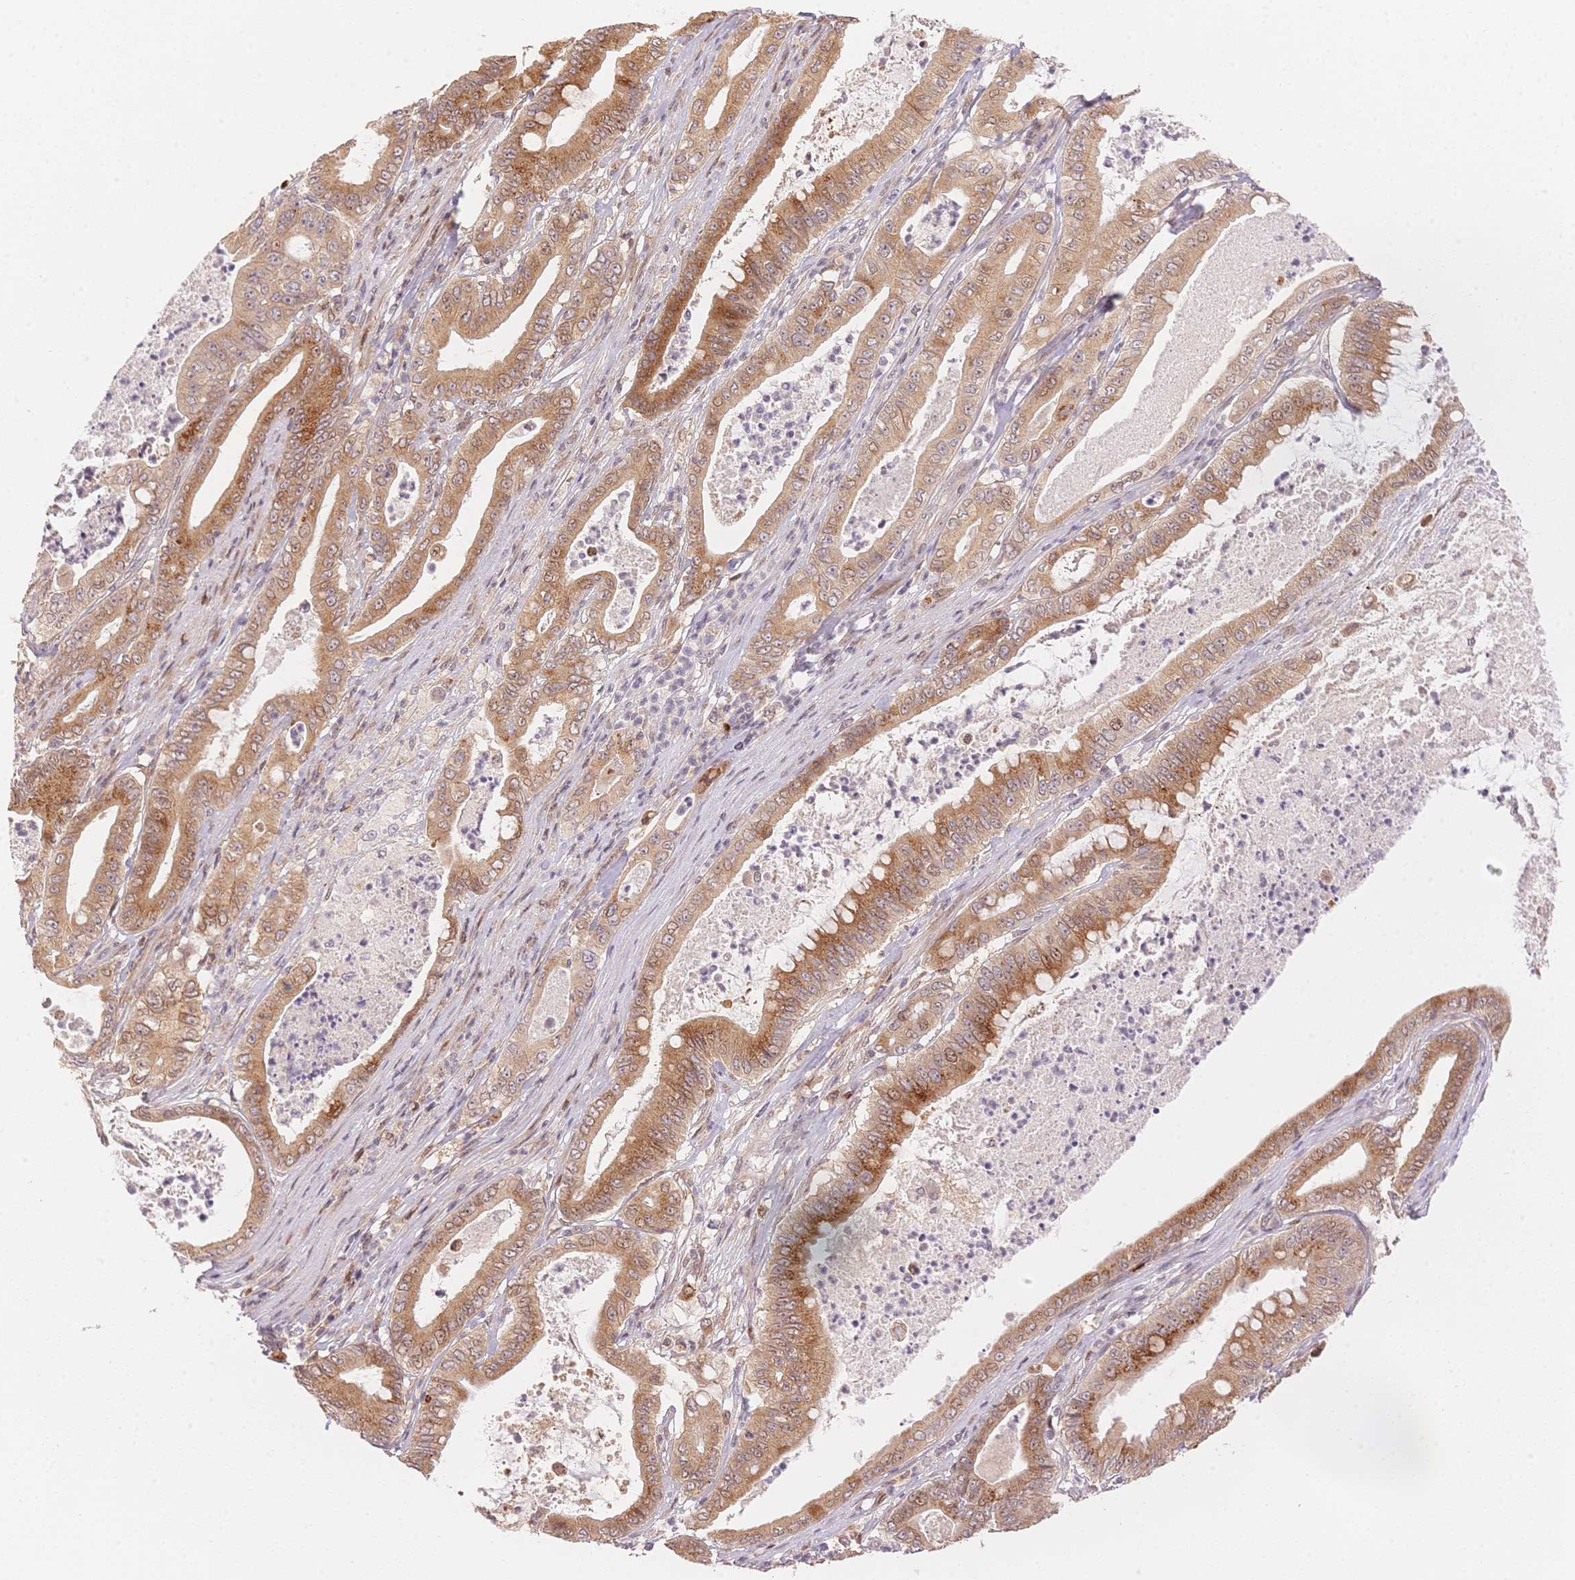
{"staining": {"intensity": "moderate", "quantity": ">75%", "location": "cytoplasmic/membranous,nuclear"}, "tissue": "pancreatic cancer", "cell_type": "Tumor cells", "image_type": "cancer", "snomed": [{"axis": "morphology", "description": "Adenocarcinoma, NOS"}, {"axis": "topography", "description": "Pancreas"}], "caption": "About >75% of tumor cells in human pancreatic cancer (adenocarcinoma) show moderate cytoplasmic/membranous and nuclear protein positivity as visualized by brown immunohistochemical staining.", "gene": "STK39", "patient": {"sex": "male", "age": 71}}